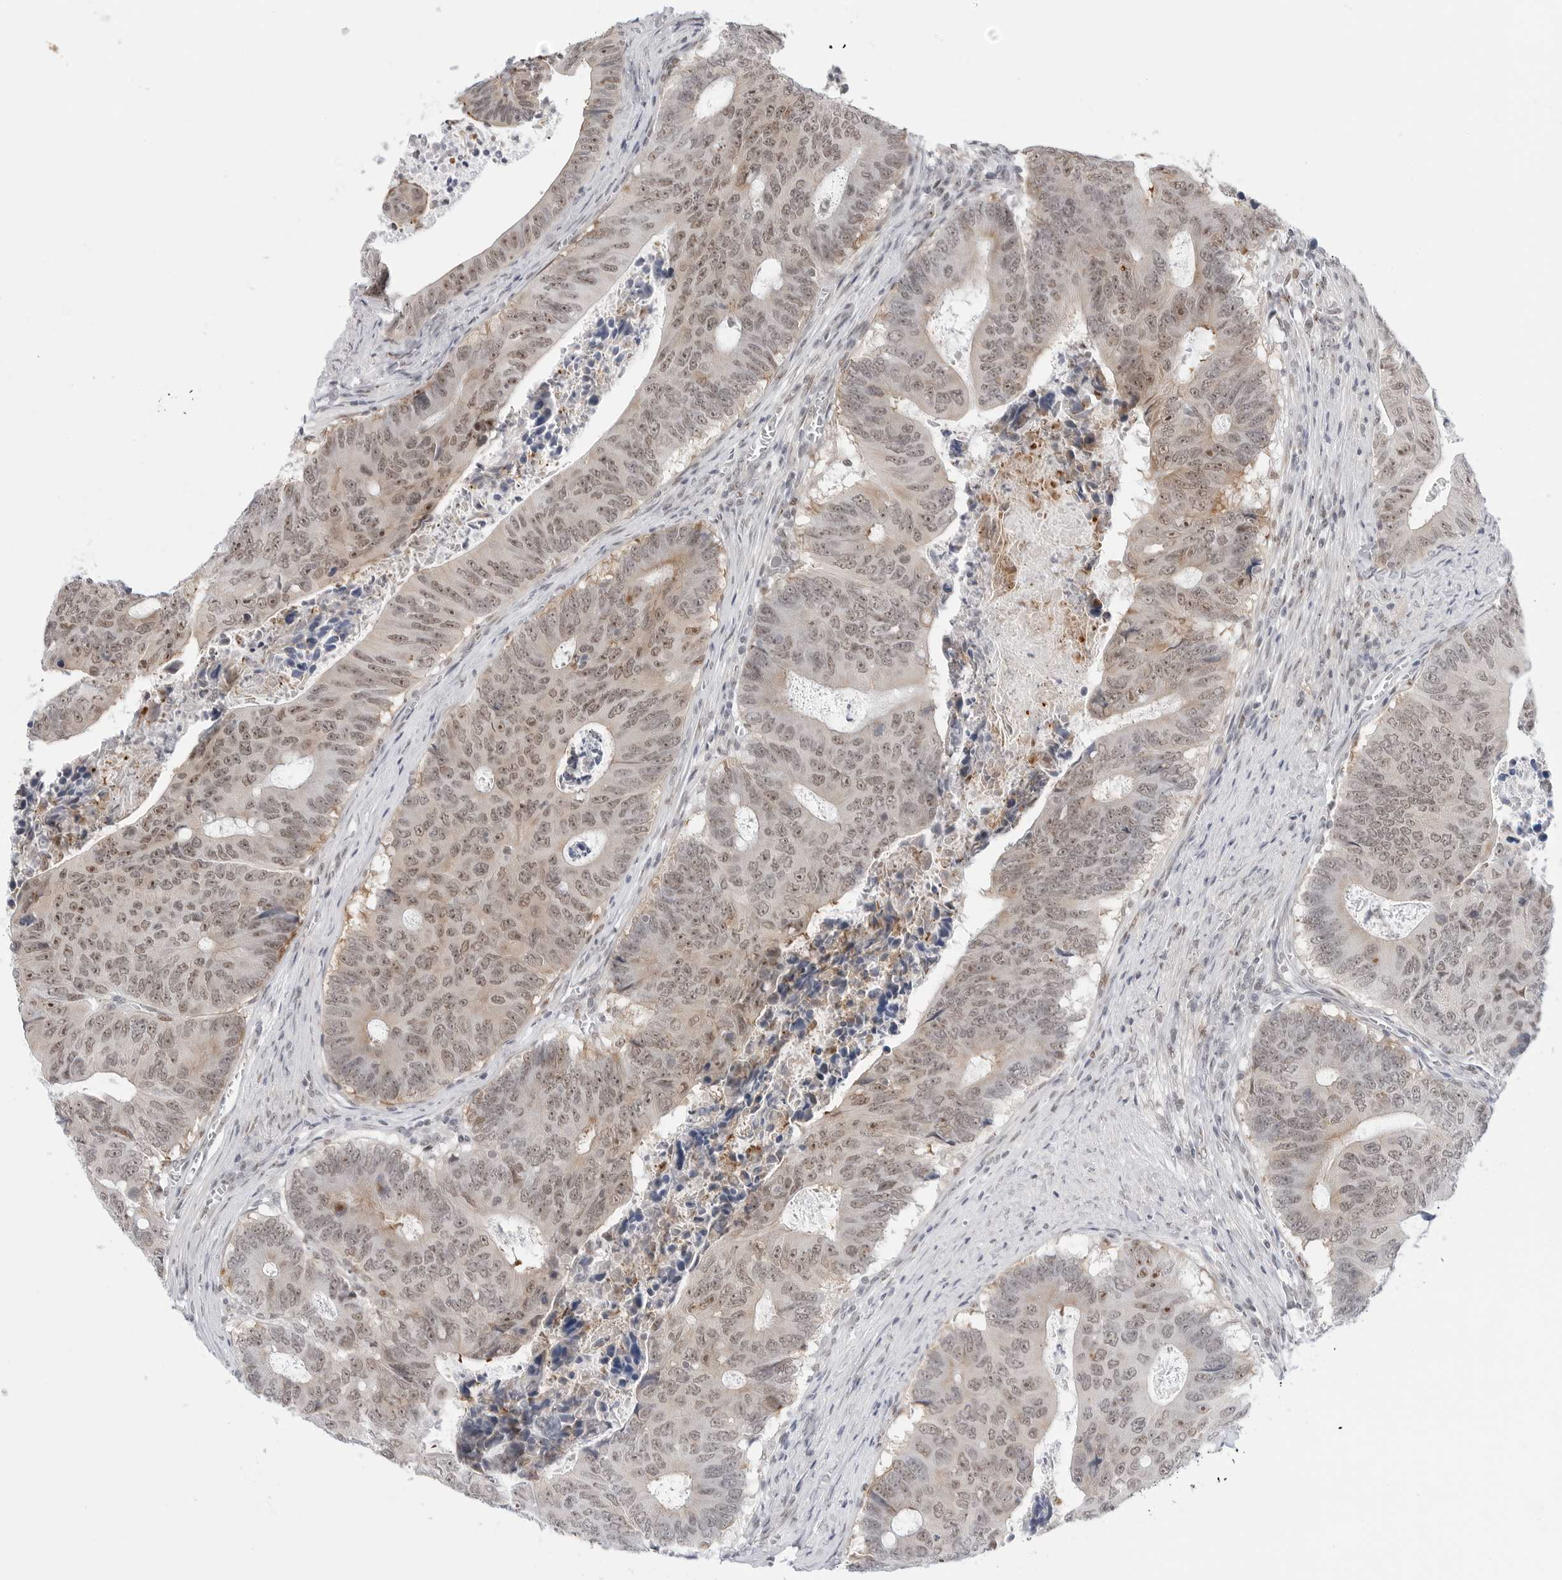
{"staining": {"intensity": "weak", "quantity": ">75%", "location": "cytoplasmic/membranous,nuclear"}, "tissue": "colorectal cancer", "cell_type": "Tumor cells", "image_type": "cancer", "snomed": [{"axis": "morphology", "description": "Adenocarcinoma, NOS"}, {"axis": "topography", "description": "Colon"}], "caption": "The image shows immunohistochemical staining of colorectal cancer. There is weak cytoplasmic/membranous and nuclear expression is appreciated in approximately >75% of tumor cells.", "gene": "C1orf162", "patient": {"sex": "male", "age": 87}}